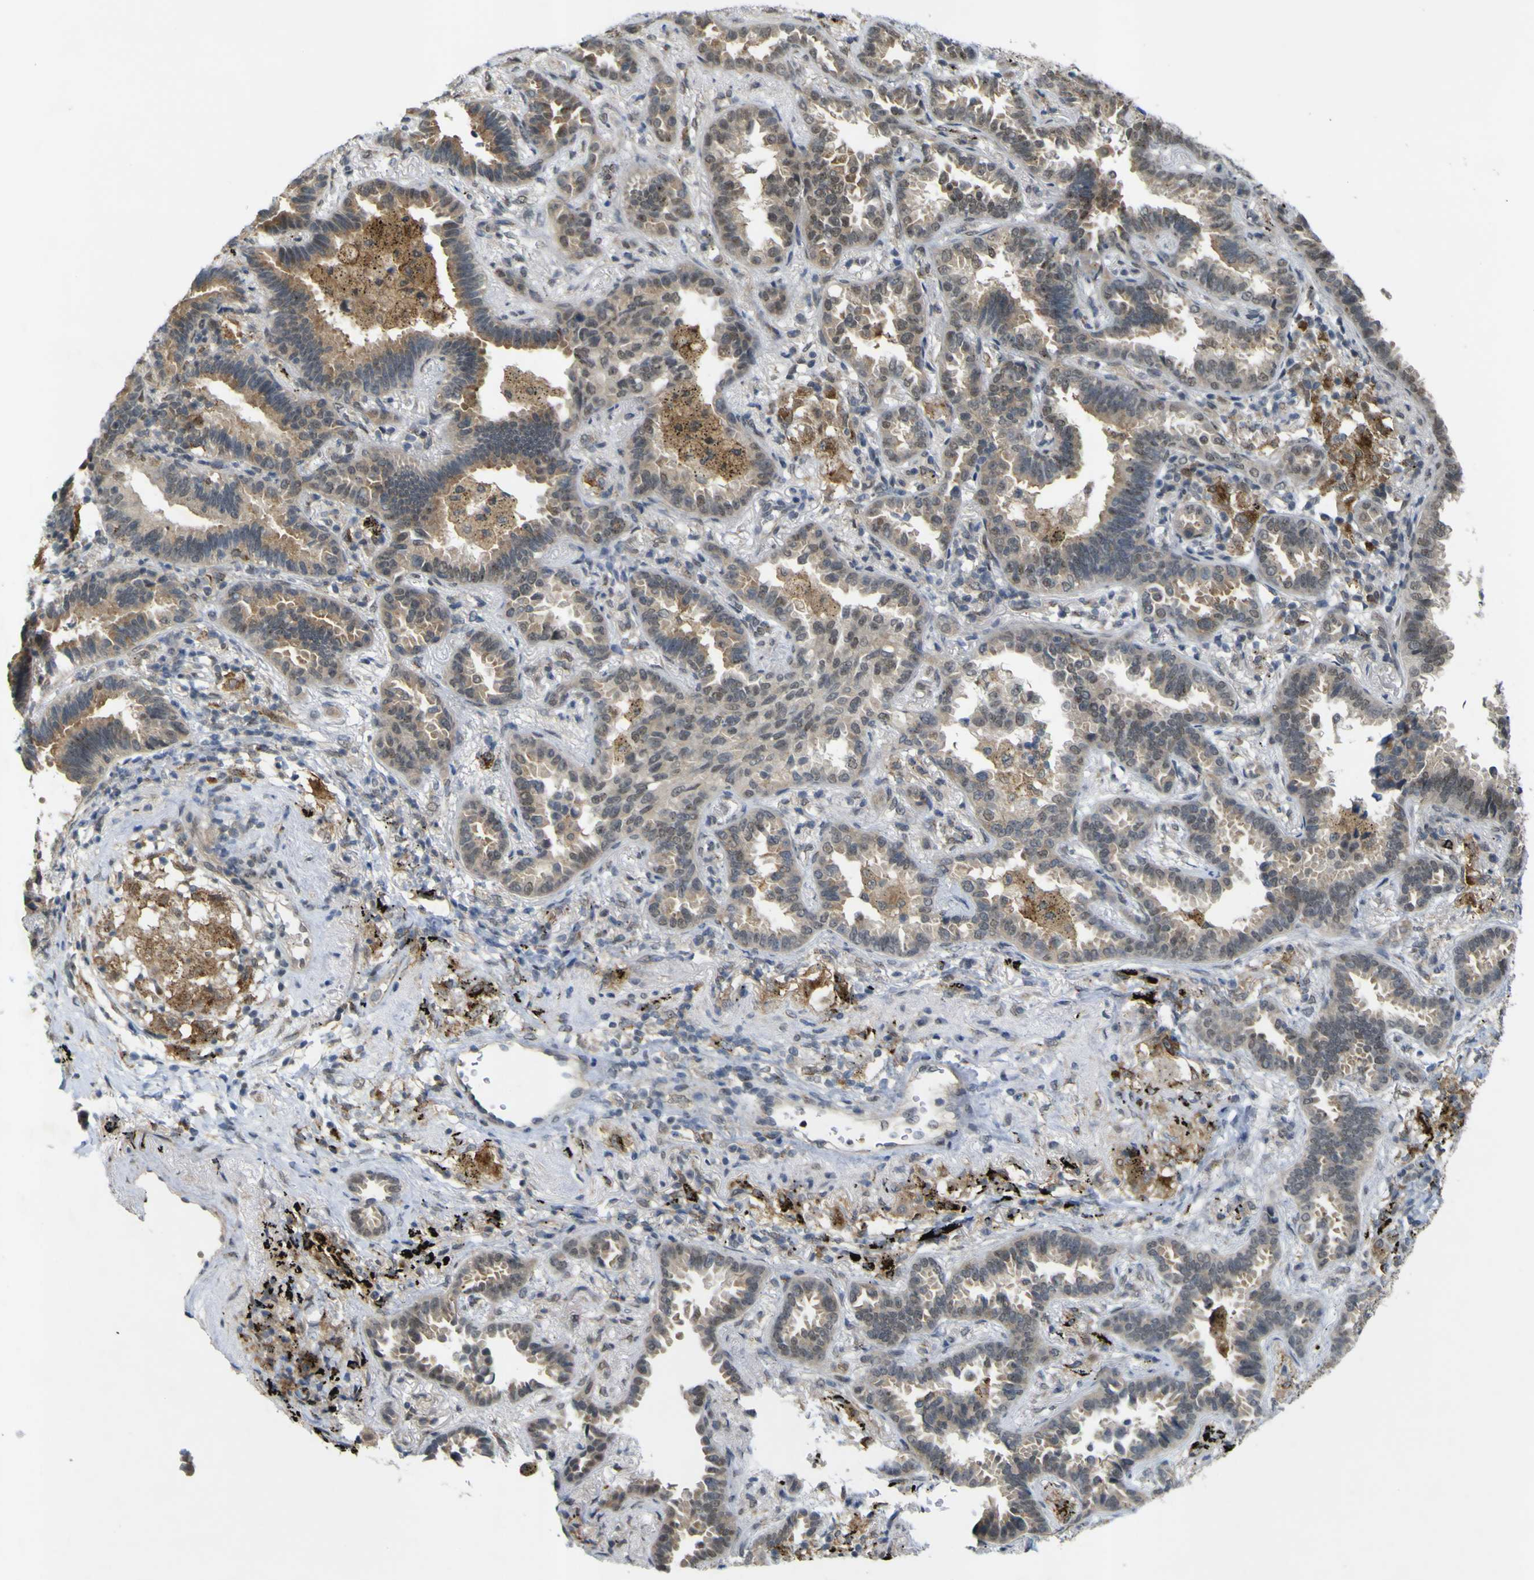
{"staining": {"intensity": "moderate", "quantity": "25%-75%", "location": "cytoplasmic/membranous,nuclear"}, "tissue": "lung cancer", "cell_type": "Tumor cells", "image_type": "cancer", "snomed": [{"axis": "morphology", "description": "Normal tissue, NOS"}, {"axis": "morphology", "description": "Adenocarcinoma, NOS"}, {"axis": "topography", "description": "Lung"}], "caption": "Tumor cells display moderate cytoplasmic/membranous and nuclear positivity in approximately 25%-75% of cells in lung cancer (adenocarcinoma).", "gene": "IGF2R", "patient": {"sex": "male", "age": 59}}